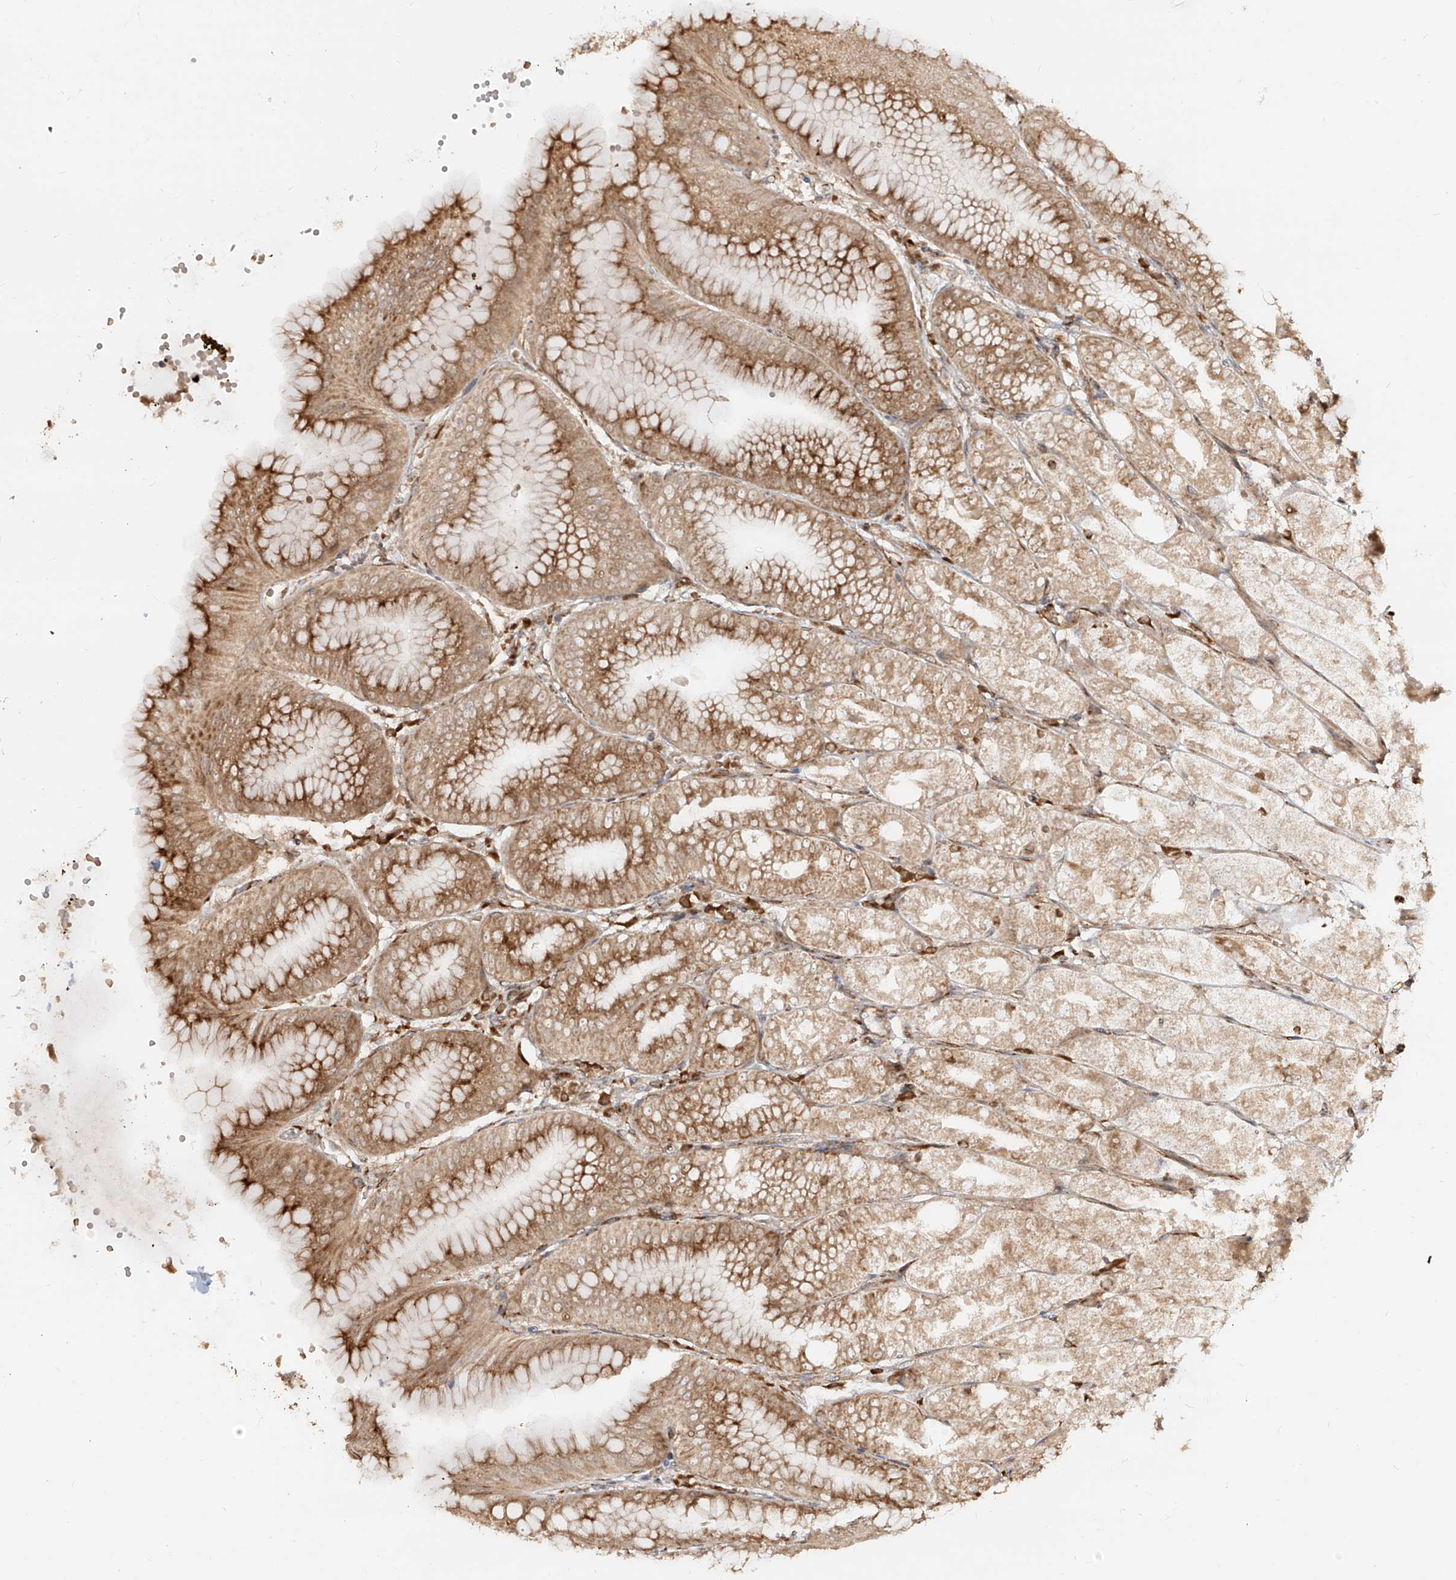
{"staining": {"intensity": "moderate", "quantity": ">75%", "location": "cytoplasmic/membranous"}, "tissue": "stomach", "cell_type": "Glandular cells", "image_type": "normal", "snomed": [{"axis": "morphology", "description": "Normal tissue, NOS"}, {"axis": "topography", "description": "Stomach, lower"}], "caption": "Immunohistochemistry staining of benign stomach, which displays medium levels of moderate cytoplasmic/membranous expression in about >75% of glandular cells indicating moderate cytoplasmic/membranous protein staining. The staining was performed using DAB (brown) for protein detection and nuclei were counterstained in hematoxylin (blue).", "gene": "UBE2K", "patient": {"sex": "male", "age": 71}}